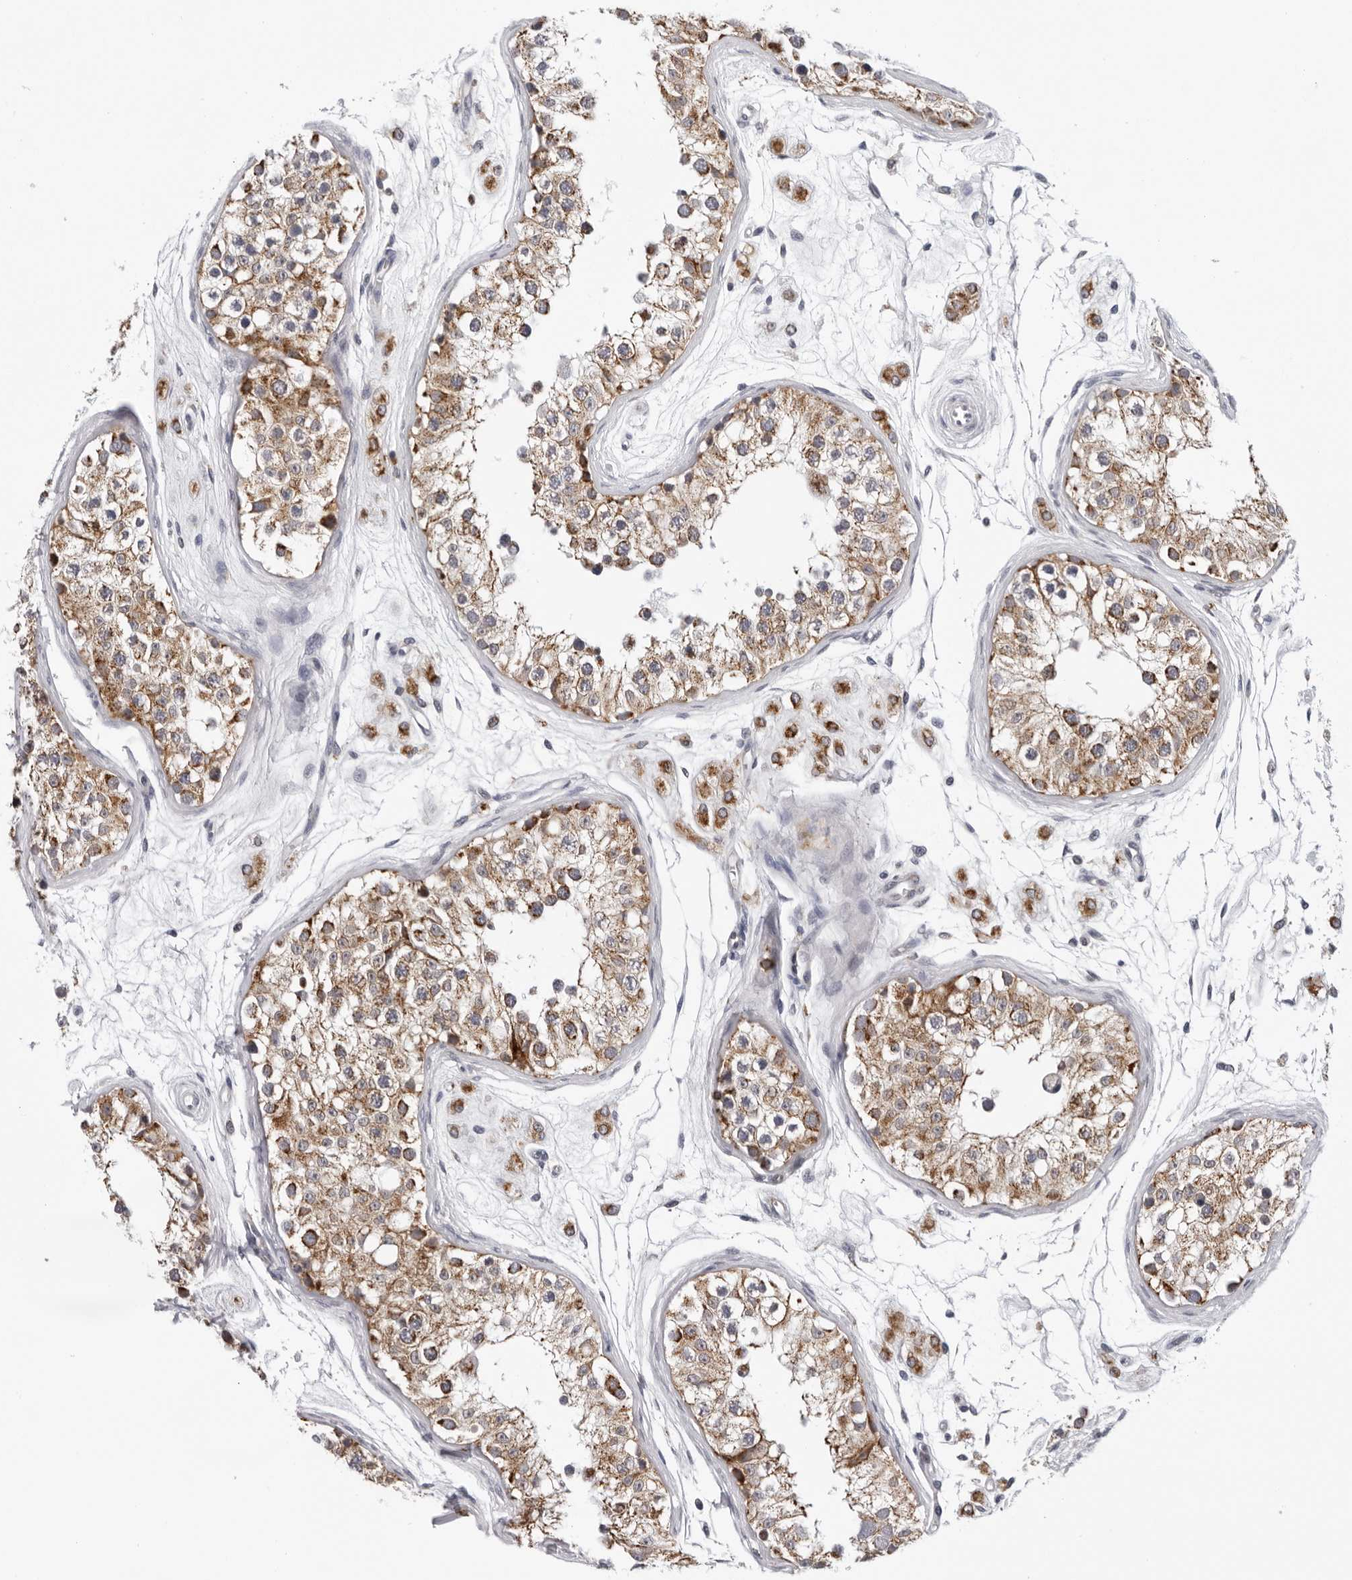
{"staining": {"intensity": "moderate", "quantity": ">75%", "location": "cytoplasmic/membranous"}, "tissue": "testis", "cell_type": "Cells in seminiferous ducts", "image_type": "normal", "snomed": [{"axis": "morphology", "description": "Normal tissue, NOS"}, {"axis": "morphology", "description": "Adenocarcinoma, metastatic, NOS"}, {"axis": "topography", "description": "Testis"}], "caption": "The immunohistochemical stain labels moderate cytoplasmic/membranous positivity in cells in seminiferous ducts of normal testis.", "gene": "CPT2", "patient": {"sex": "male", "age": 26}}